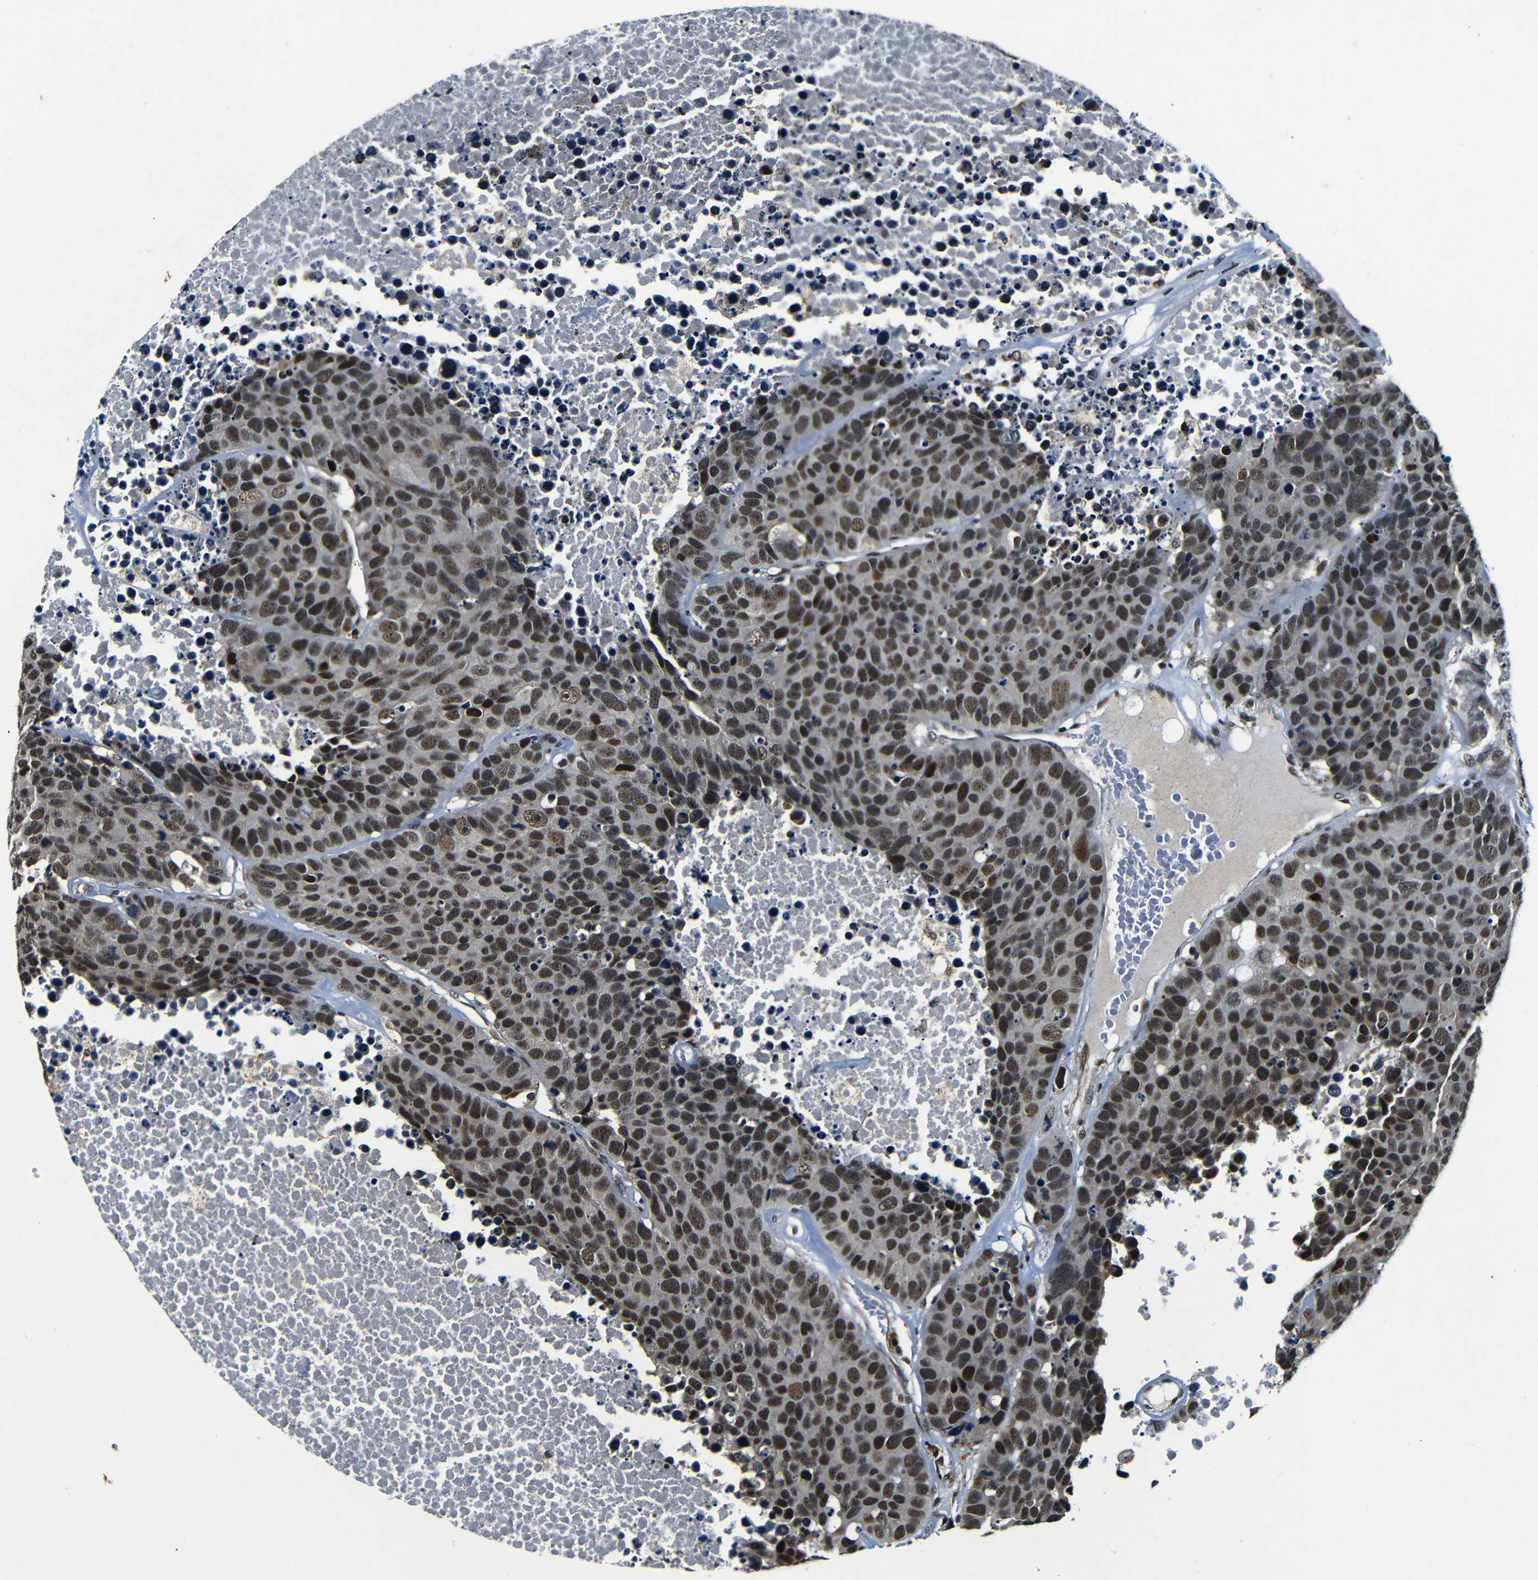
{"staining": {"intensity": "moderate", "quantity": ">75%", "location": "nuclear"}, "tissue": "carcinoid", "cell_type": "Tumor cells", "image_type": "cancer", "snomed": [{"axis": "morphology", "description": "Carcinoid, malignant, NOS"}, {"axis": "topography", "description": "Lung"}], "caption": "Human carcinoid (malignant) stained with a brown dye exhibits moderate nuclear positive staining in about >75% of tumor cells.", "gene": "FOXD4", "patient": {"sex": "male", "age": 60}}